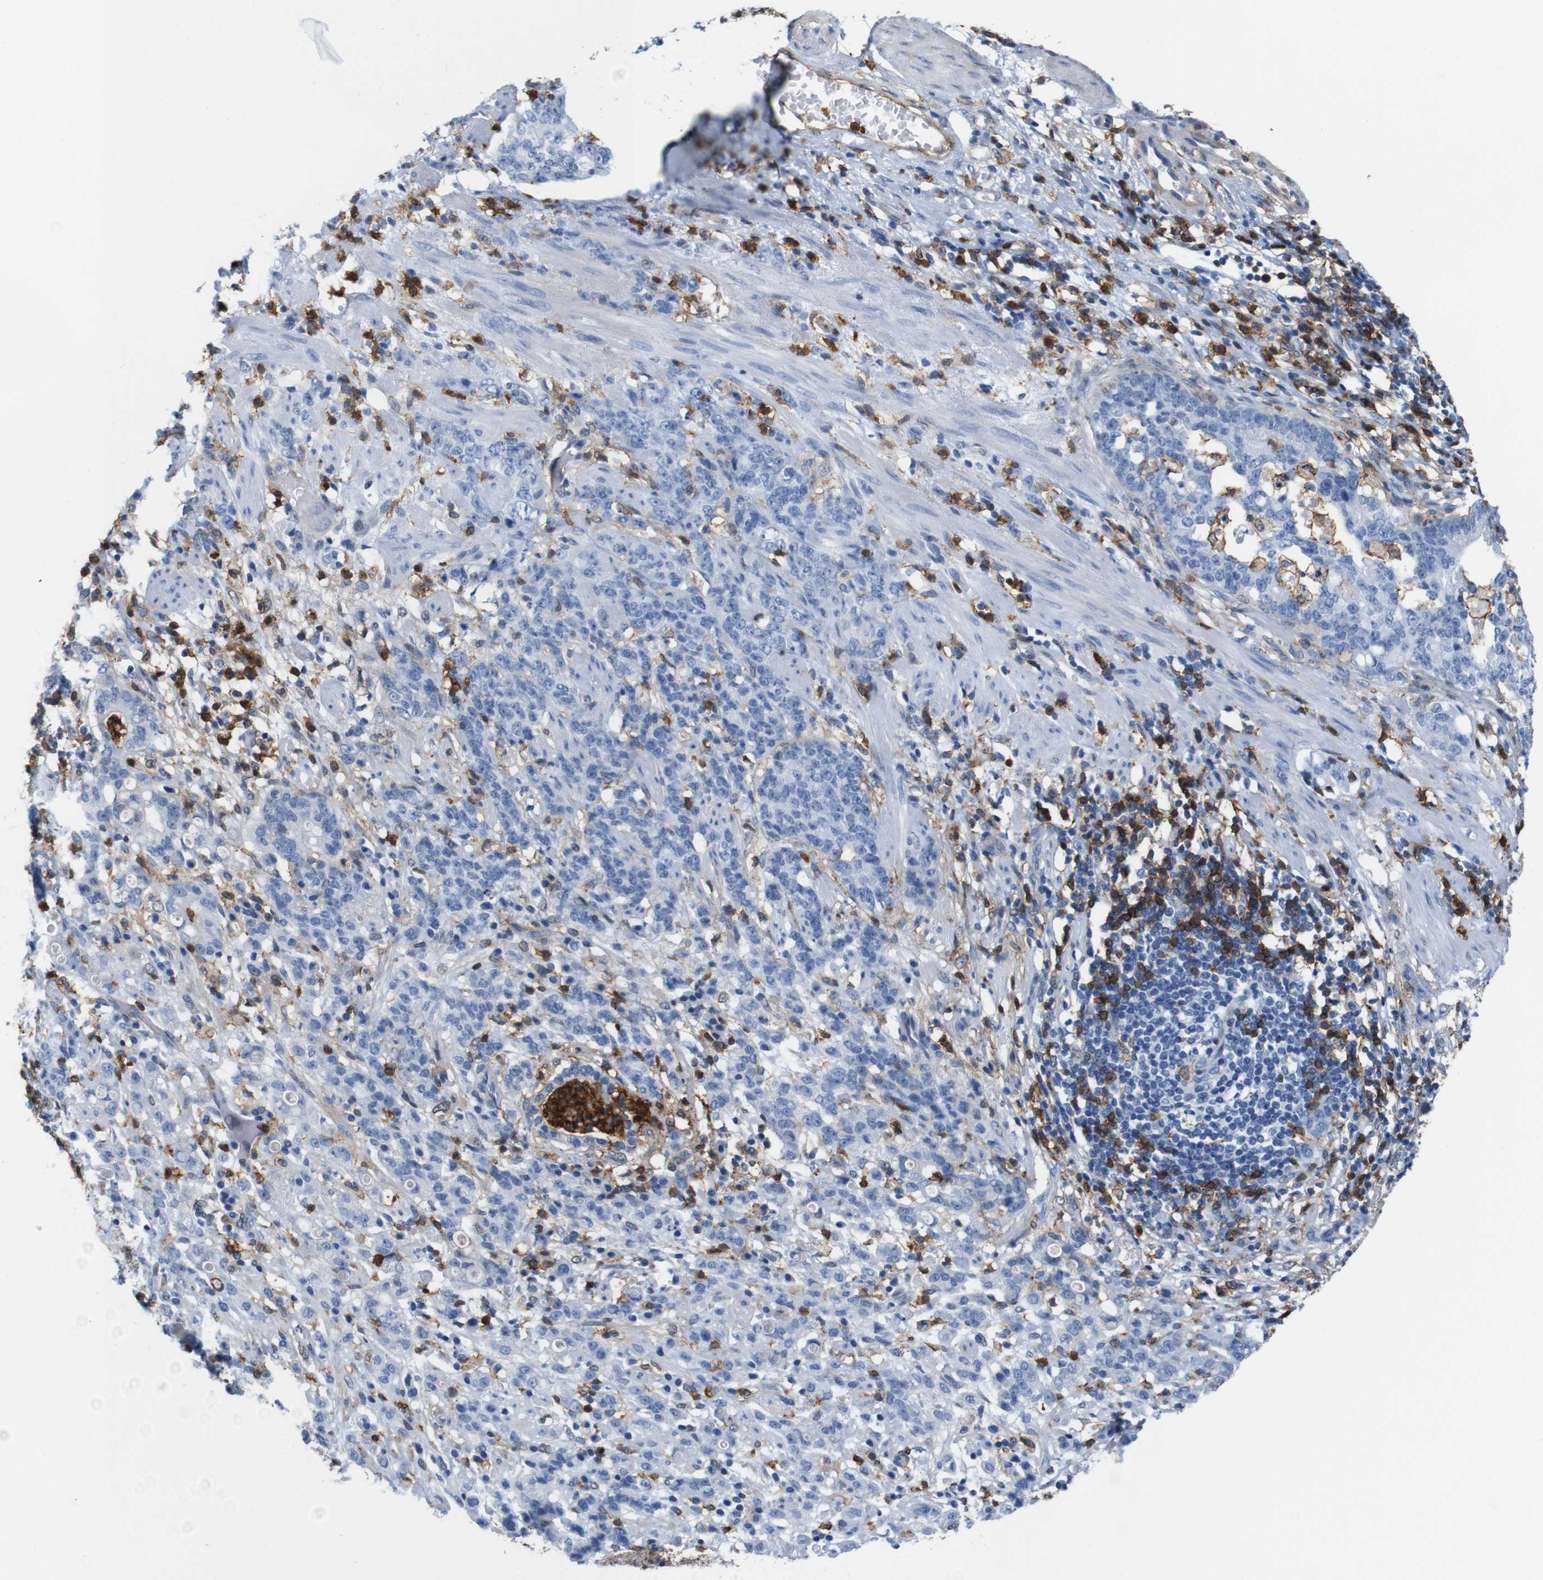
{"staining": {"intensity": "negative", "quantity": "none", "location": "none"}, "tissue": "stomach cancer", "cell_type": "Tumor cells", "image_type": "cancer", "snomed": [{"axis": "morphology", "description": "Adenocarcinoma, NOS"}, {"axis": "topography", "description": "Stomach, lower"}], "caption": "Protein analysis of stomach cancer demonstrates no significant expression in tumor cells.", "gene": "ANXA1", "patient": {"sex": "male", "age": 88}}